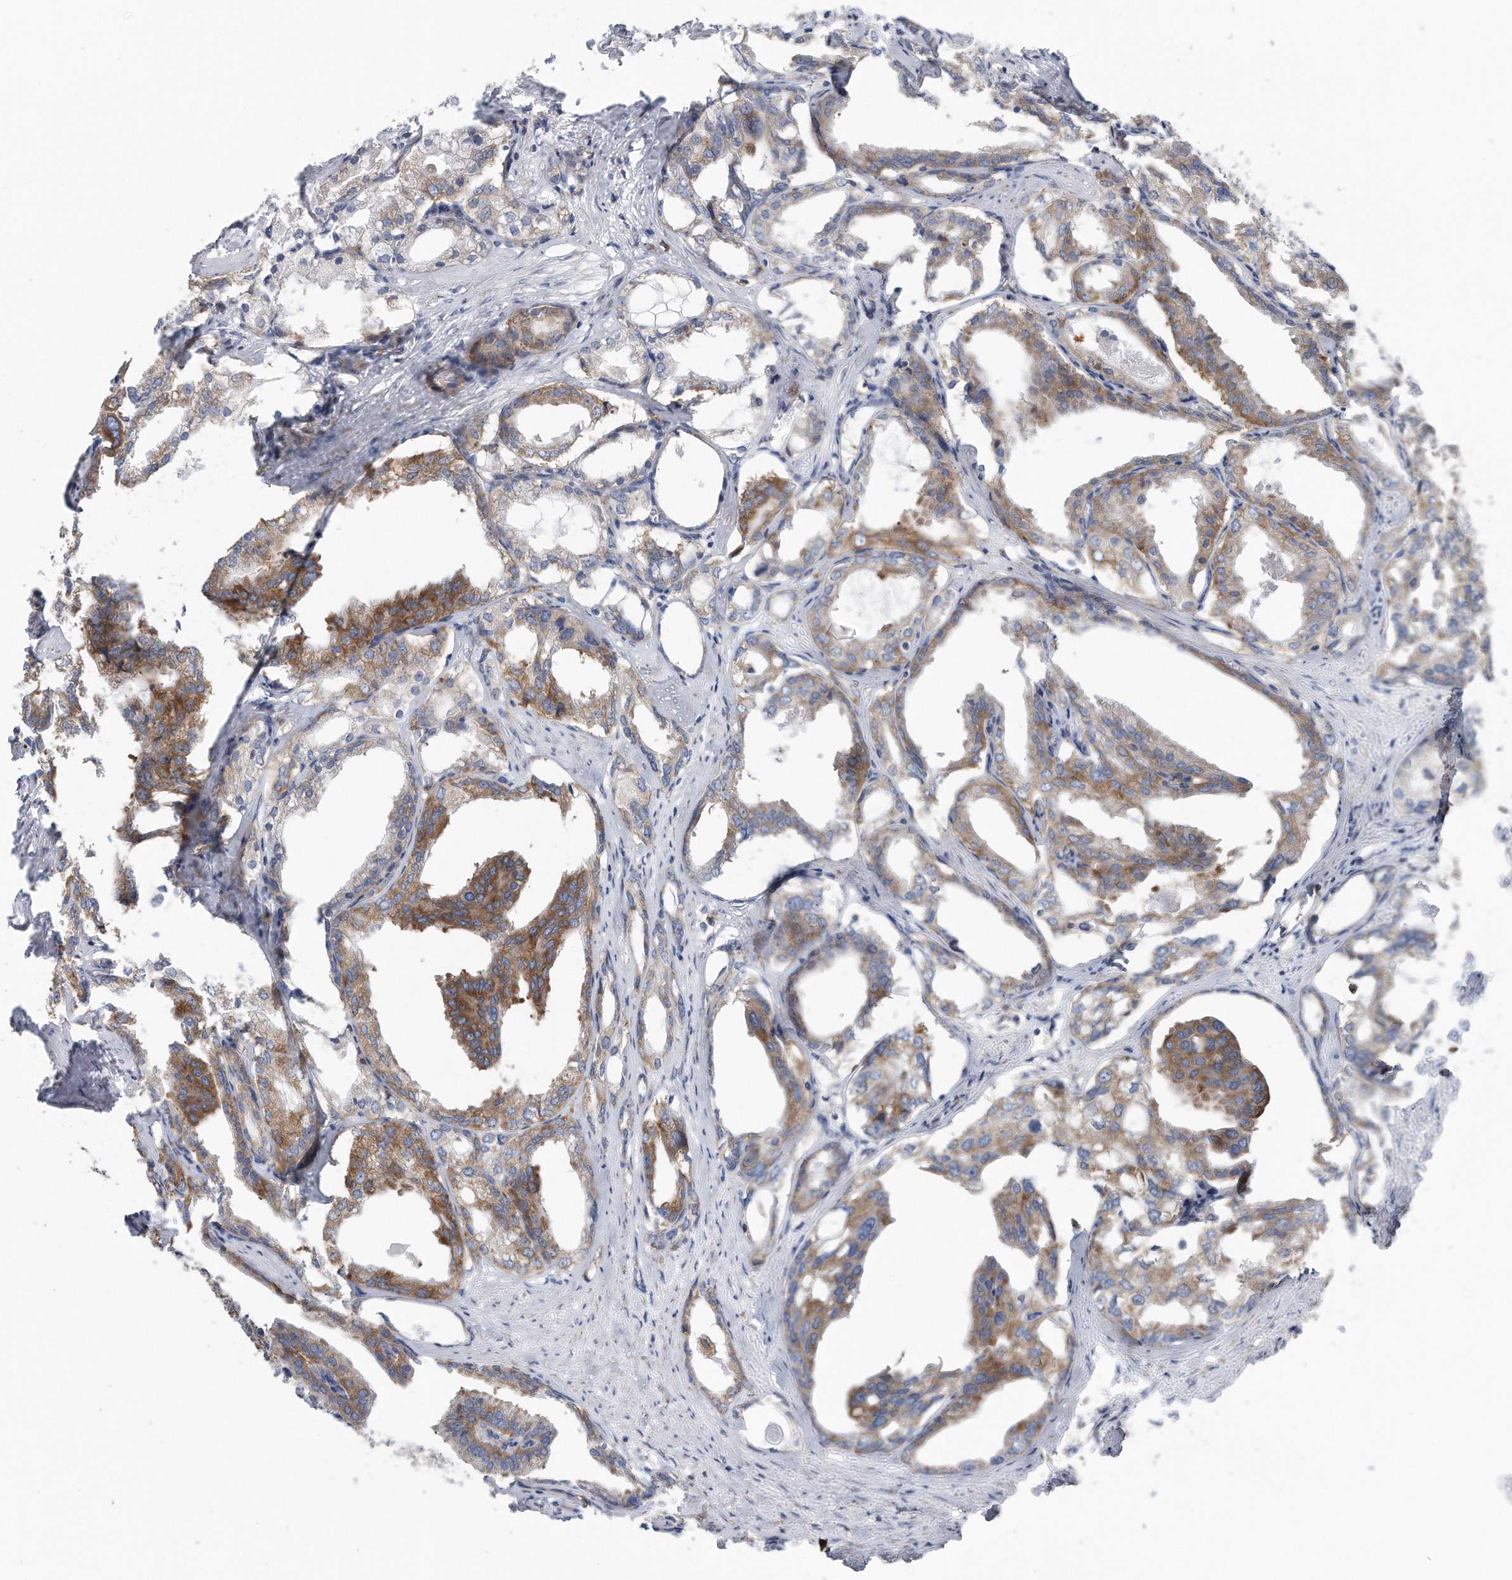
{"staining": {"intensity": "moderate", "quantity": ">75%", "location": "cytoplasmic/membranous"}, "tissue": "prostate cancer", "cell_type": "Tumor cells", "image_type": "cancer", "snomed": [{"axis": "morphology", "description": "Adenocarcinoma, High grade"}, {"axis": "topography", "description": "Prostate"}], "caption": "This is an image of immunohistochemistry (IHC) staining of prostate cancer (adenocarcinoma (high-grade)), which shows moderate positivity in the cytoplasmic/membranous of tumor cells.", "gene": "RPL26L1", "patient": {"sex": "male", "age": 50}}